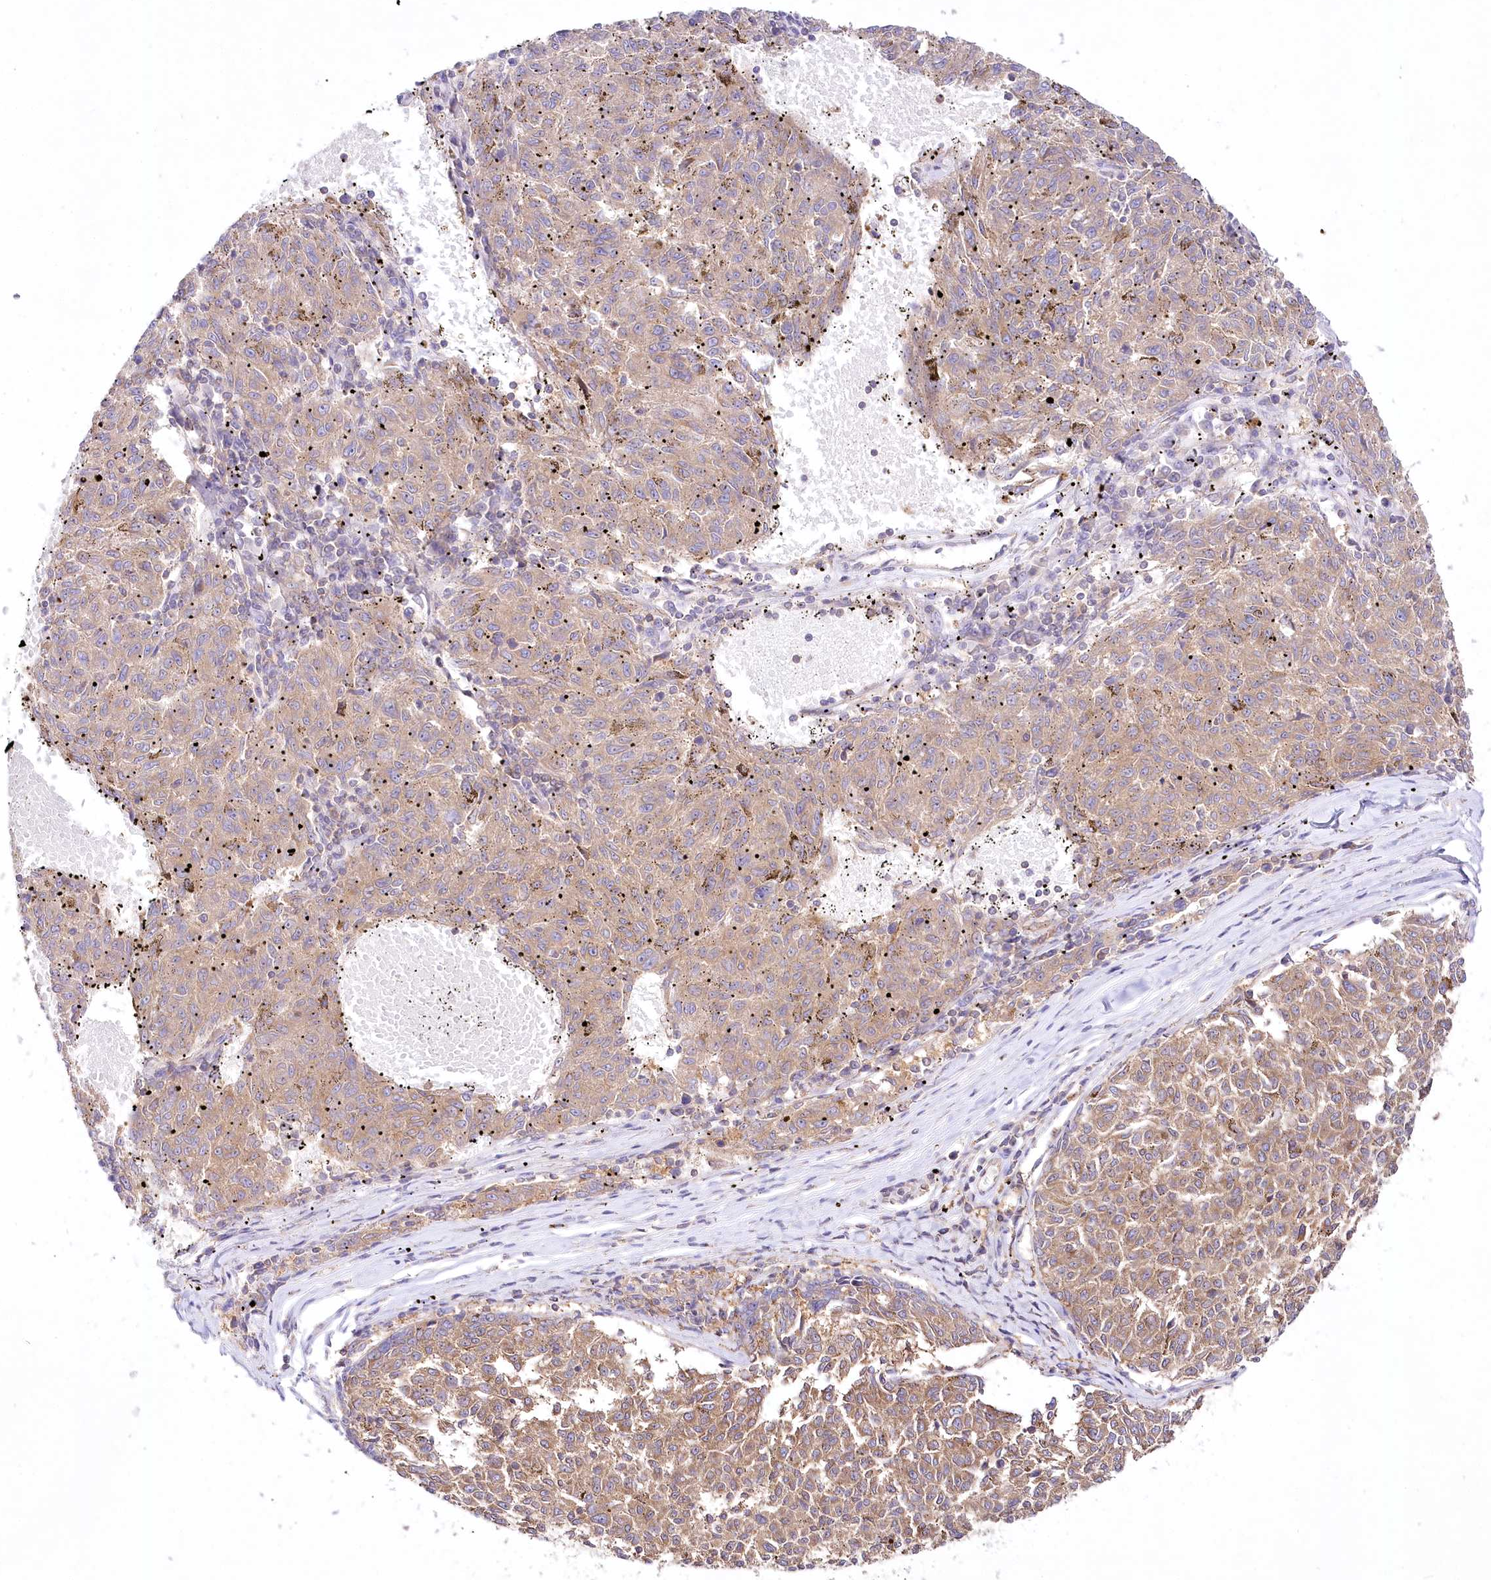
{"staining": {"intensity": "weak", "quantity": ">75%", "location": "cytoplasmic/membranous"}, "tissue": "melanoma", "cell_type": "Tumor cells", "image_type": "cancer", "snomed": [{"axis": "morphology", "description": "Malignant melanoma, NOS"}, {"axis": "topography", "description": "Skin"}], "caption": "A brown stain shows weak cytoplasmic/membranous positivity of a protein in human malignant melanoma tumor cells. The staining was performed using DAB (3,3'-diaminobenzidine) to visualize the protein expression in brown, while the nuclei were stained in blue with hematoxylin (Magnification: 20x).", "gene": "ABRAXAS2", "patient": {"sex": "female", "age": 72}}